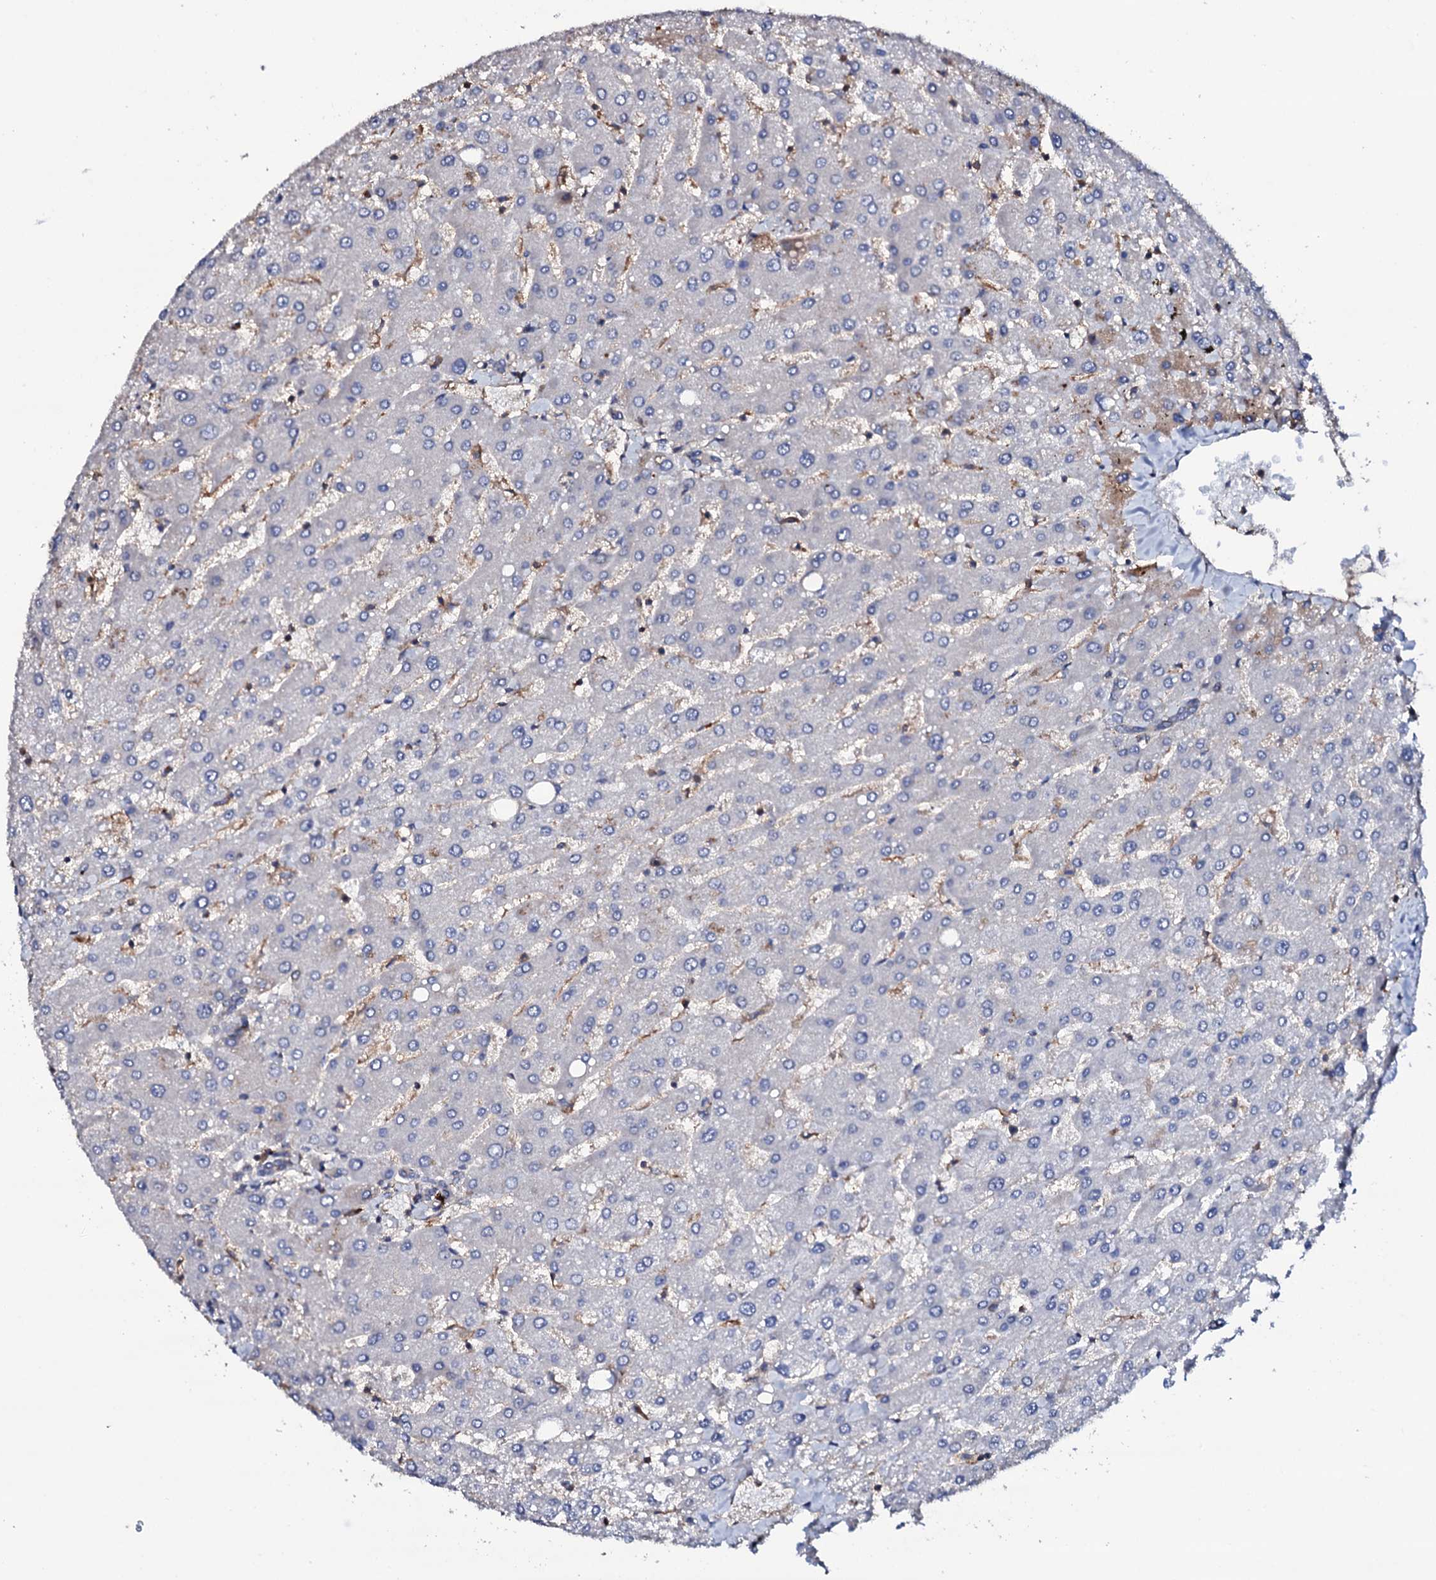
{"staining": {"intensity": "negative", "quantity": "none", "location": "none"}, "tissue": "liver", "cell_type": "Cholangiocytes", "image_type": "normal", "snomed": [{"axis": "morphology", "description": "Normal tissue, NOS"}, {"axis": "topography", "description": "Liver"}], "caption": "Photomicrograph shows no significant protein staining in cholangiocytes of unremarkable liver.", "gene": "TCAF2C", "patient": {"sex": "male", "age": 55}}